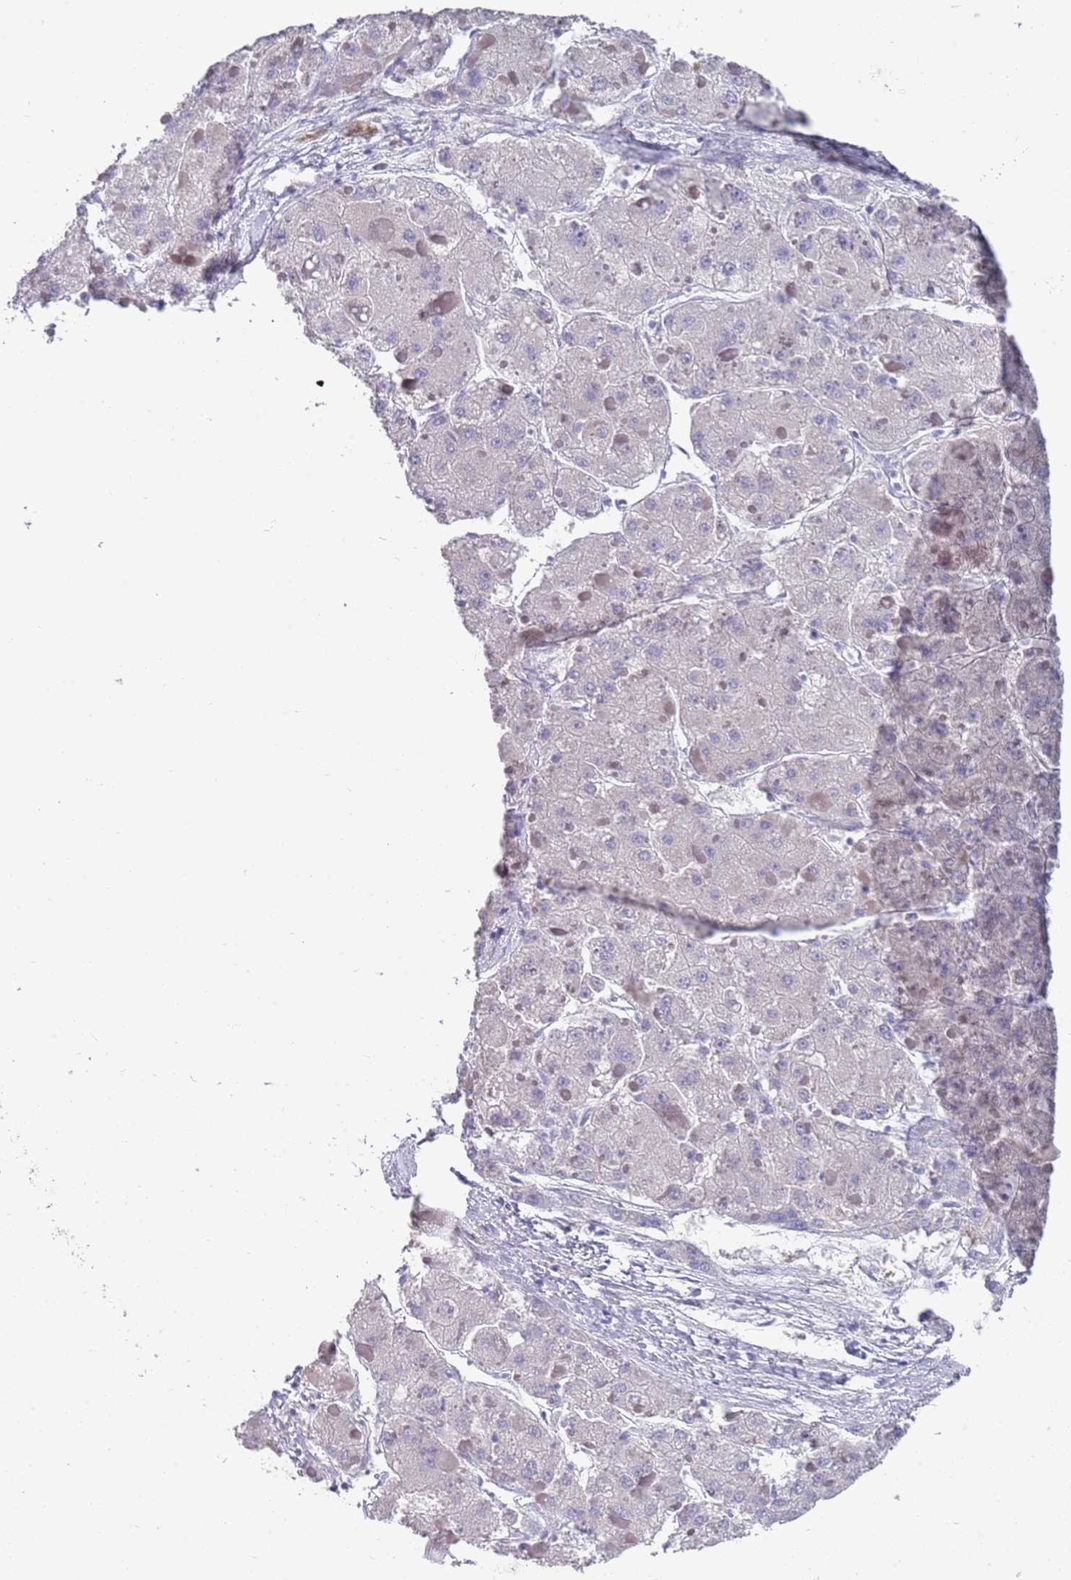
{"staining": {"intensity": "negative", "quantity": "none", "location": "none"}, "tissue": "liver cancer", "cell_type": "Tumor cells", "image_type": "cancer", "snomed": [{"axis": "morphology", "description": "Carcinoma, Hepatocellular, NOS"}, {"axis": "topography", "description": "Liver"}], "caption": "Immunohistochemistry (IHC) histopathology image of neoplastic tissue: hepatocellular carcinoma (liver) stained with DAB (3,3'-diaminobenzidine) displays no significant protein positivity in tumor cells.", "gene": "ANK2", "patient": {"sex": "female", "age": 73}}